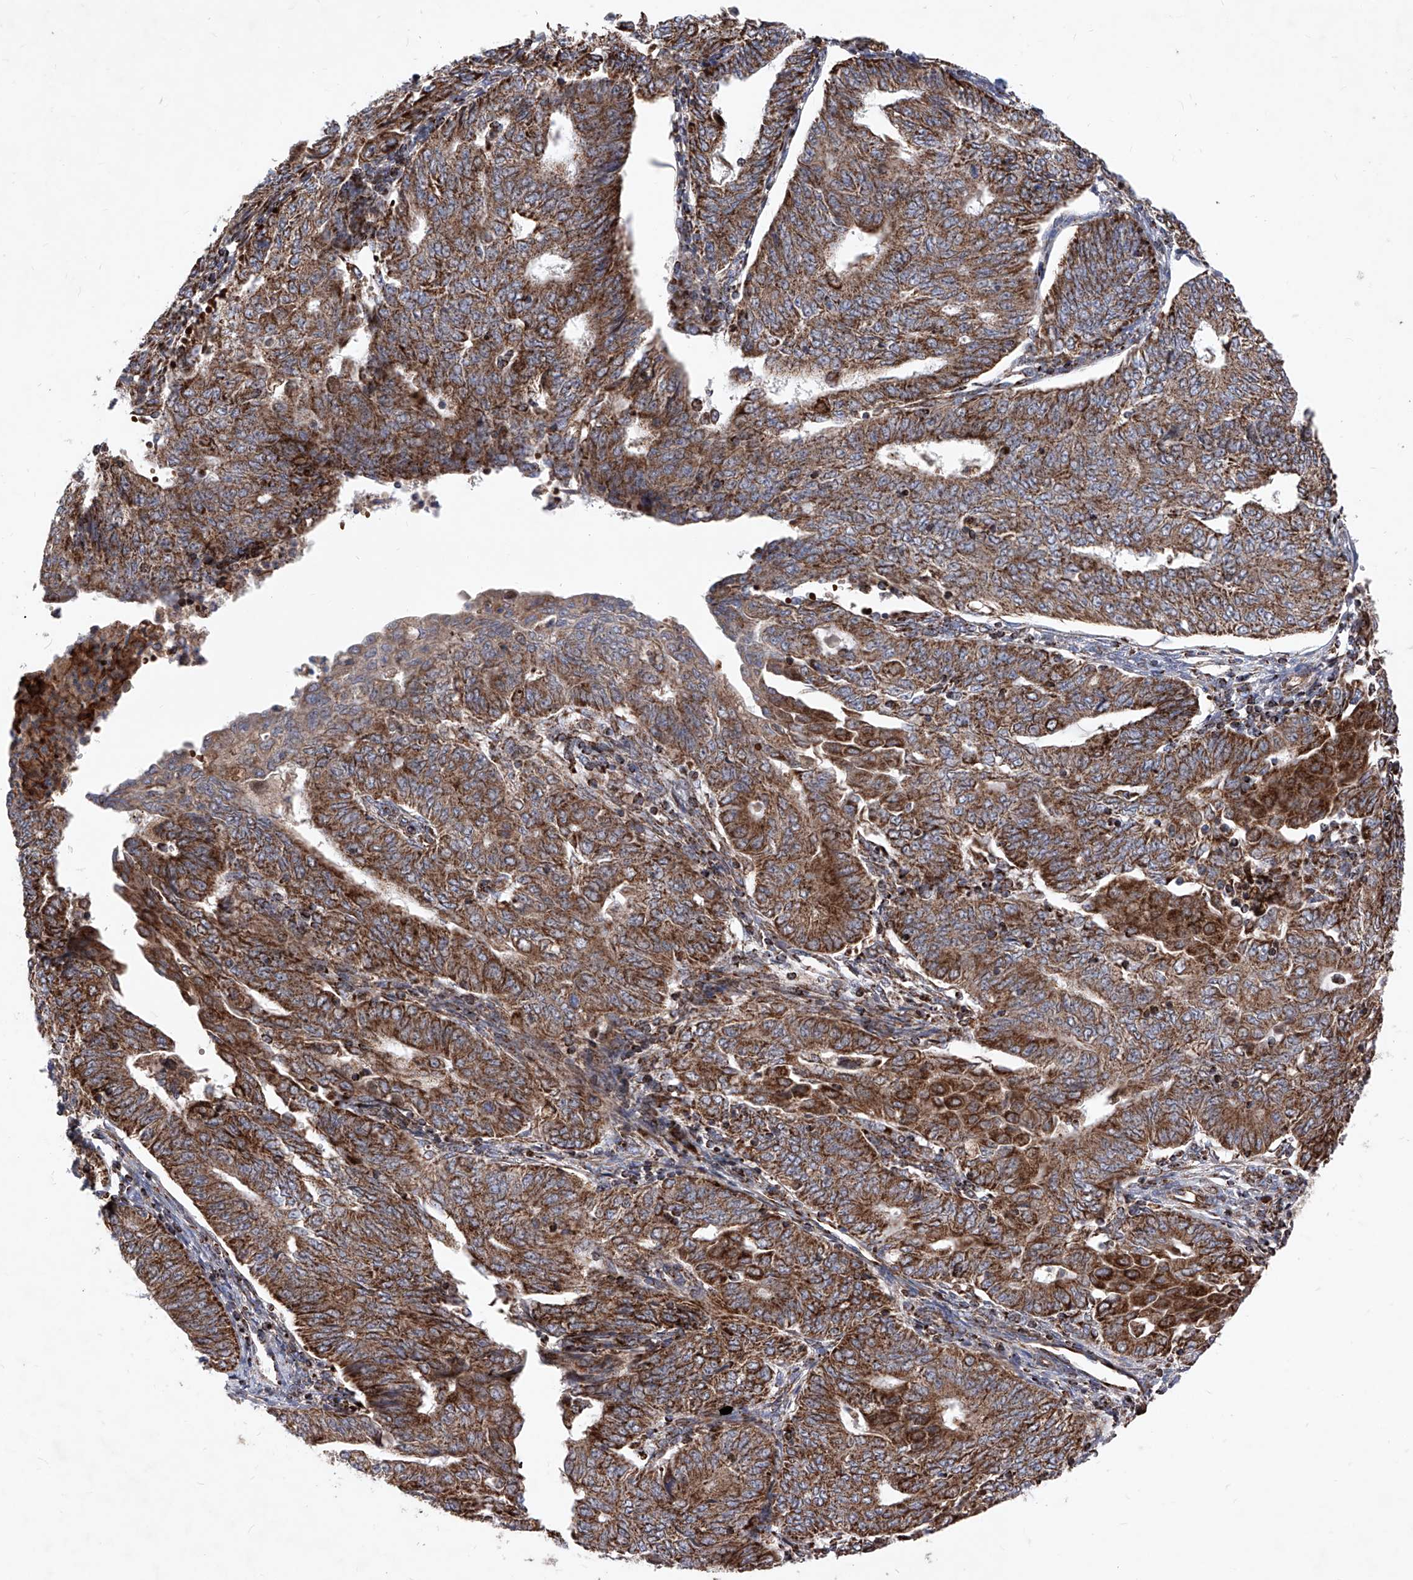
{"staining": {"intensity": "strong", "quantity": ">75%", "location": "cytoplasmic/membranous"}, "tissue": "endometrial cancer", "cell_type": "Tumor cells", "image_type": "cancer", "snomed": [{"axis": "morphology", "description": "Adenocarcinoma, NOS"}, {"axis": "topography", "description": "Endometrium"}], "caption": "Immunohistochemical staining of human endometrial cancer (adenocarcinoma) displays strong cytoplasmic/membranous protein staining in approximately >75% of tumor cells. The protein is shown in brown color, while the nuclei are stained blue.", "gene": "SEMA6A", "patient": {"sex": "female", "age": 32}}